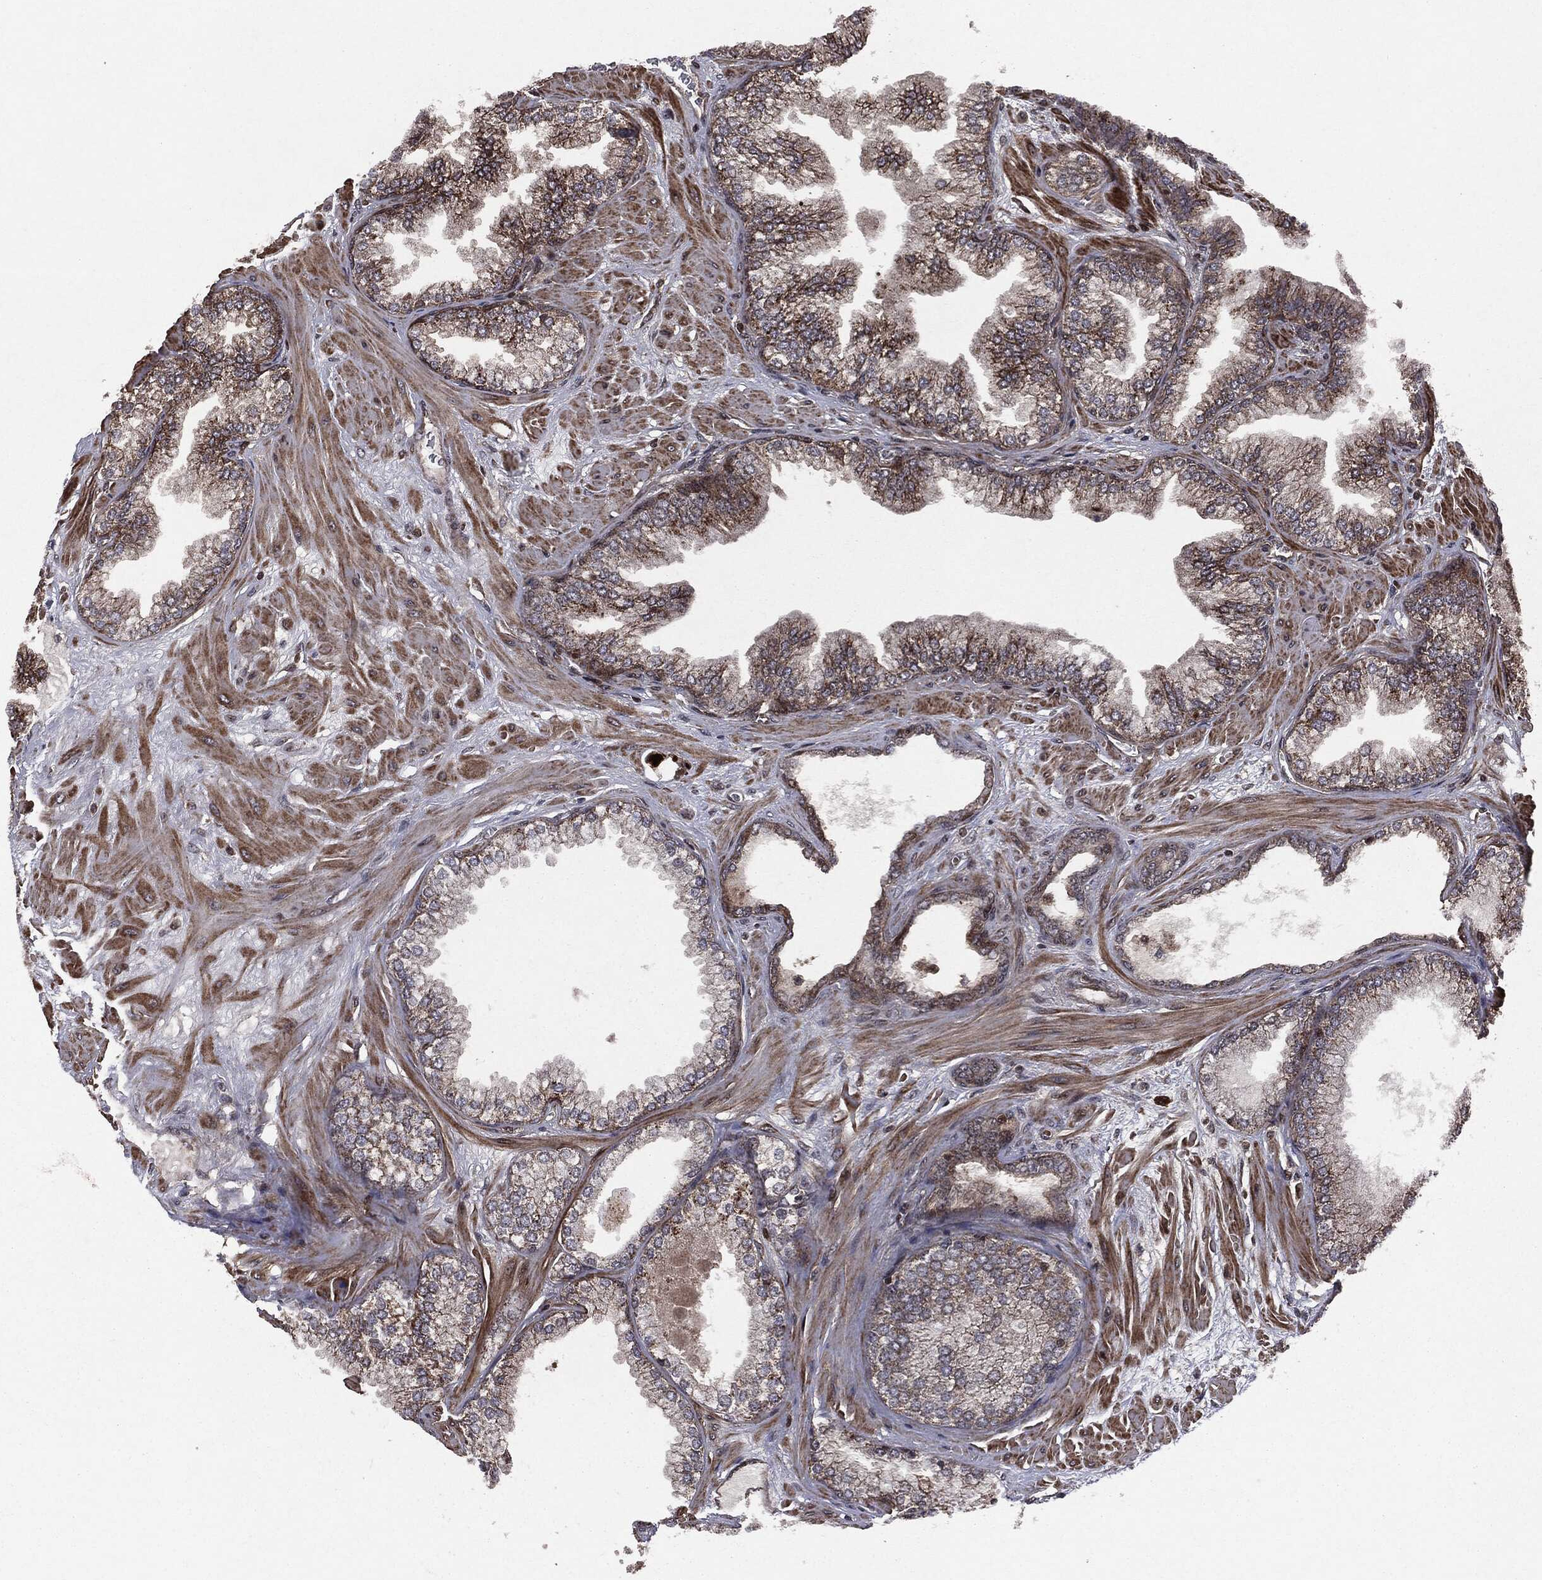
{"staining": {"intensity": "strong", "quantity": "25%-75%", "location": "cytoplasmic/membranous"}, "tissue": "prostate cancer", "cell_type": "Tumor cells", "image_type": "cancer", "snomed": [{"axis": "morphology", "description": "Adenocarcinoma, Low grade"}, {"axis": "topography", "description": "Prostate"}], "caption": "This is a photomicrograph of IHC staining of prostate cancer (low-grade adenocarcinoma), which shows strong positivity in the cytoplasmic/membranous of tumor cells.", "gene": "CARD6", "patient": {"sex": "male", "age": 72}}